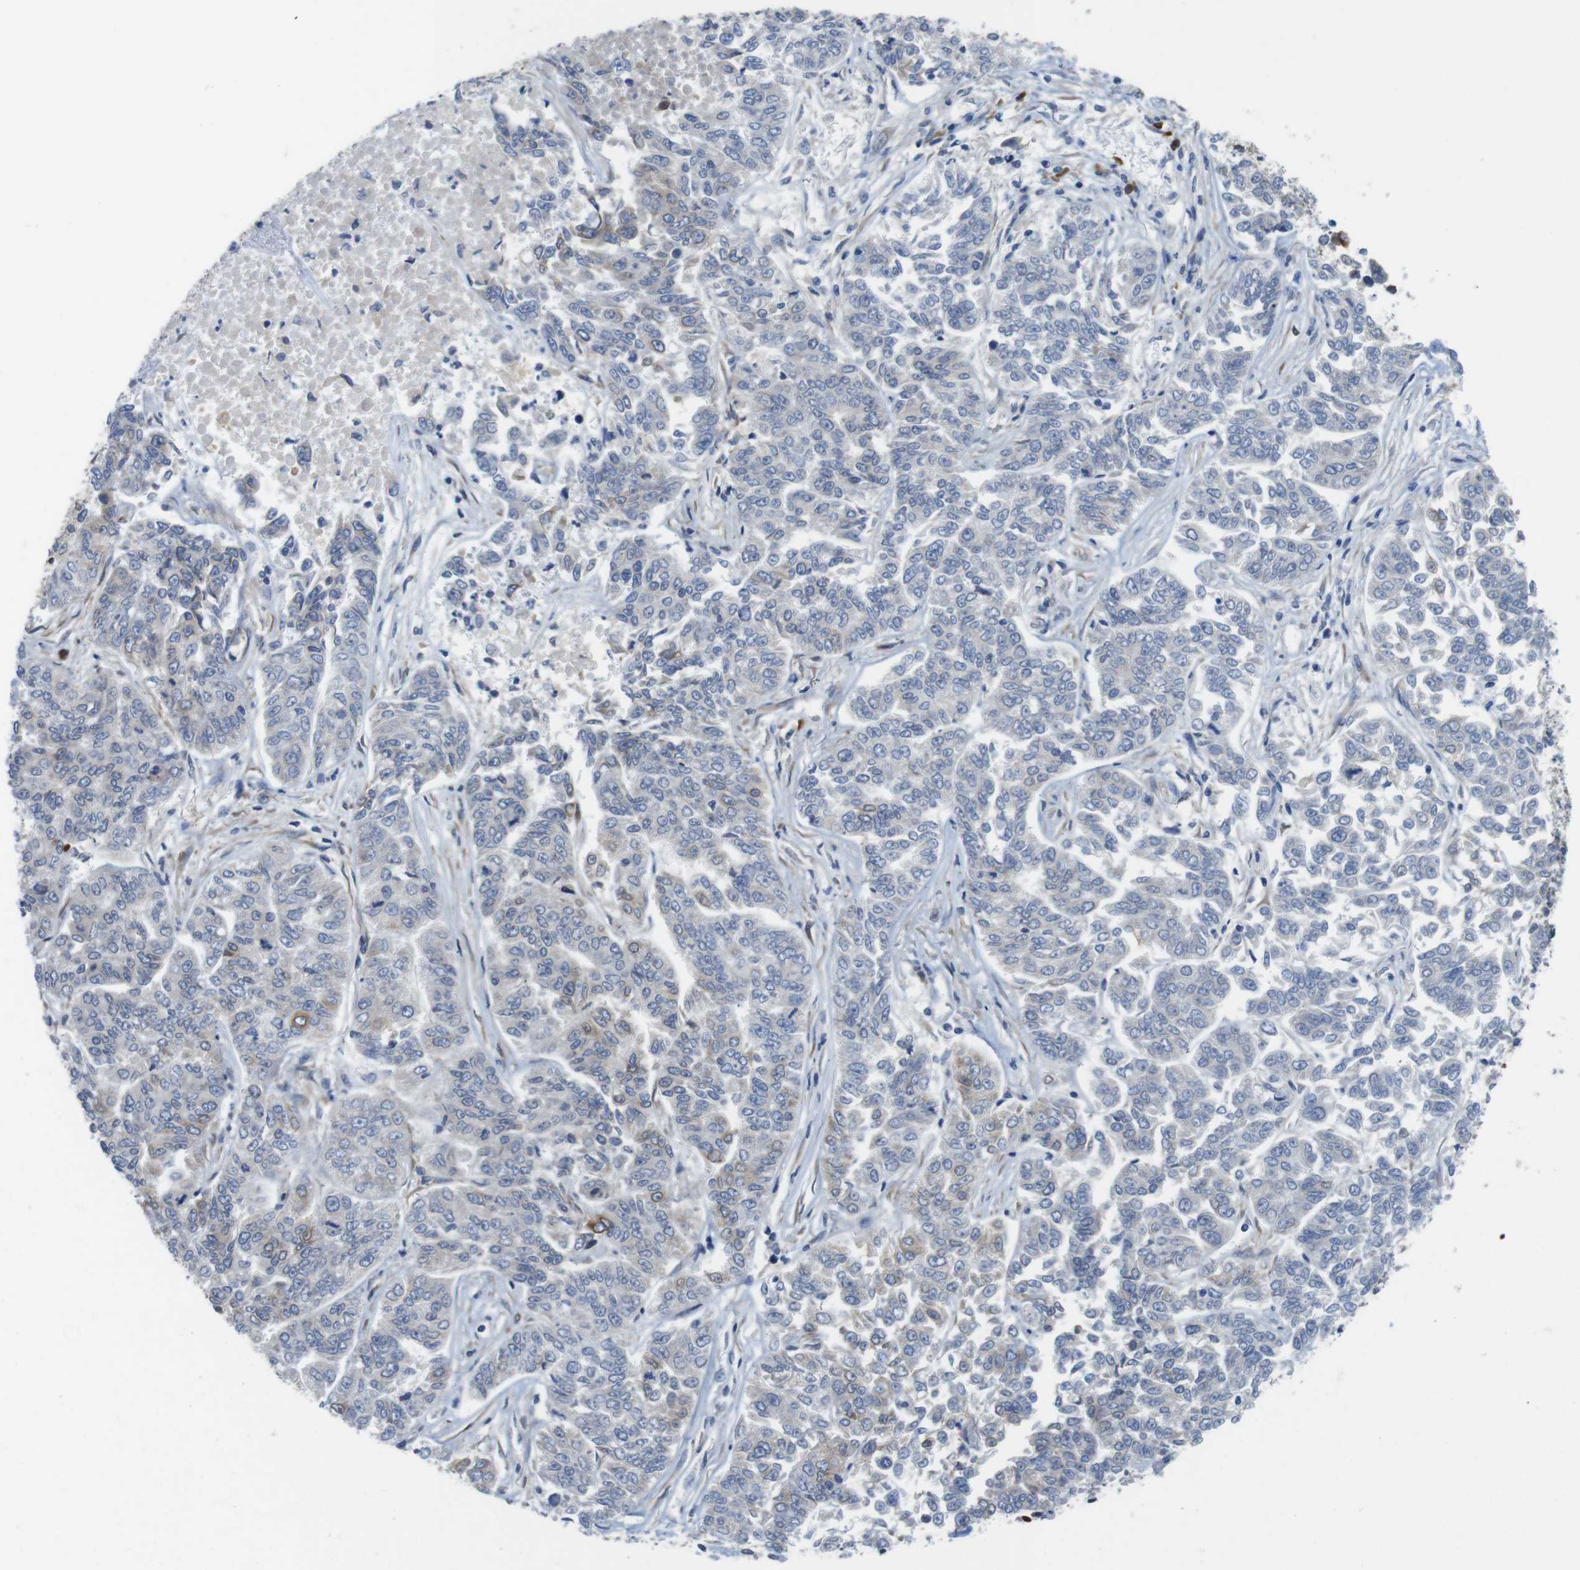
{"staining": {"intensity": "negative", "quantity": "none", "location": "none"}, "tissue": "lung cancer", "cell_type": "Tumor cells", "image_type": "cancer", "snomed": [{"axis": "morphology", "description": "Adenocarcinoma, NOS"}, {"axis": "topography", "description": "Lung"}], "caption": "Human adenocarcinoma (lung) stained for a protein using immunohistochemistry shows no positivity in tumor cells.", "gene": "ERGIC3", "patient": {"sex": "male", "age": 84}}